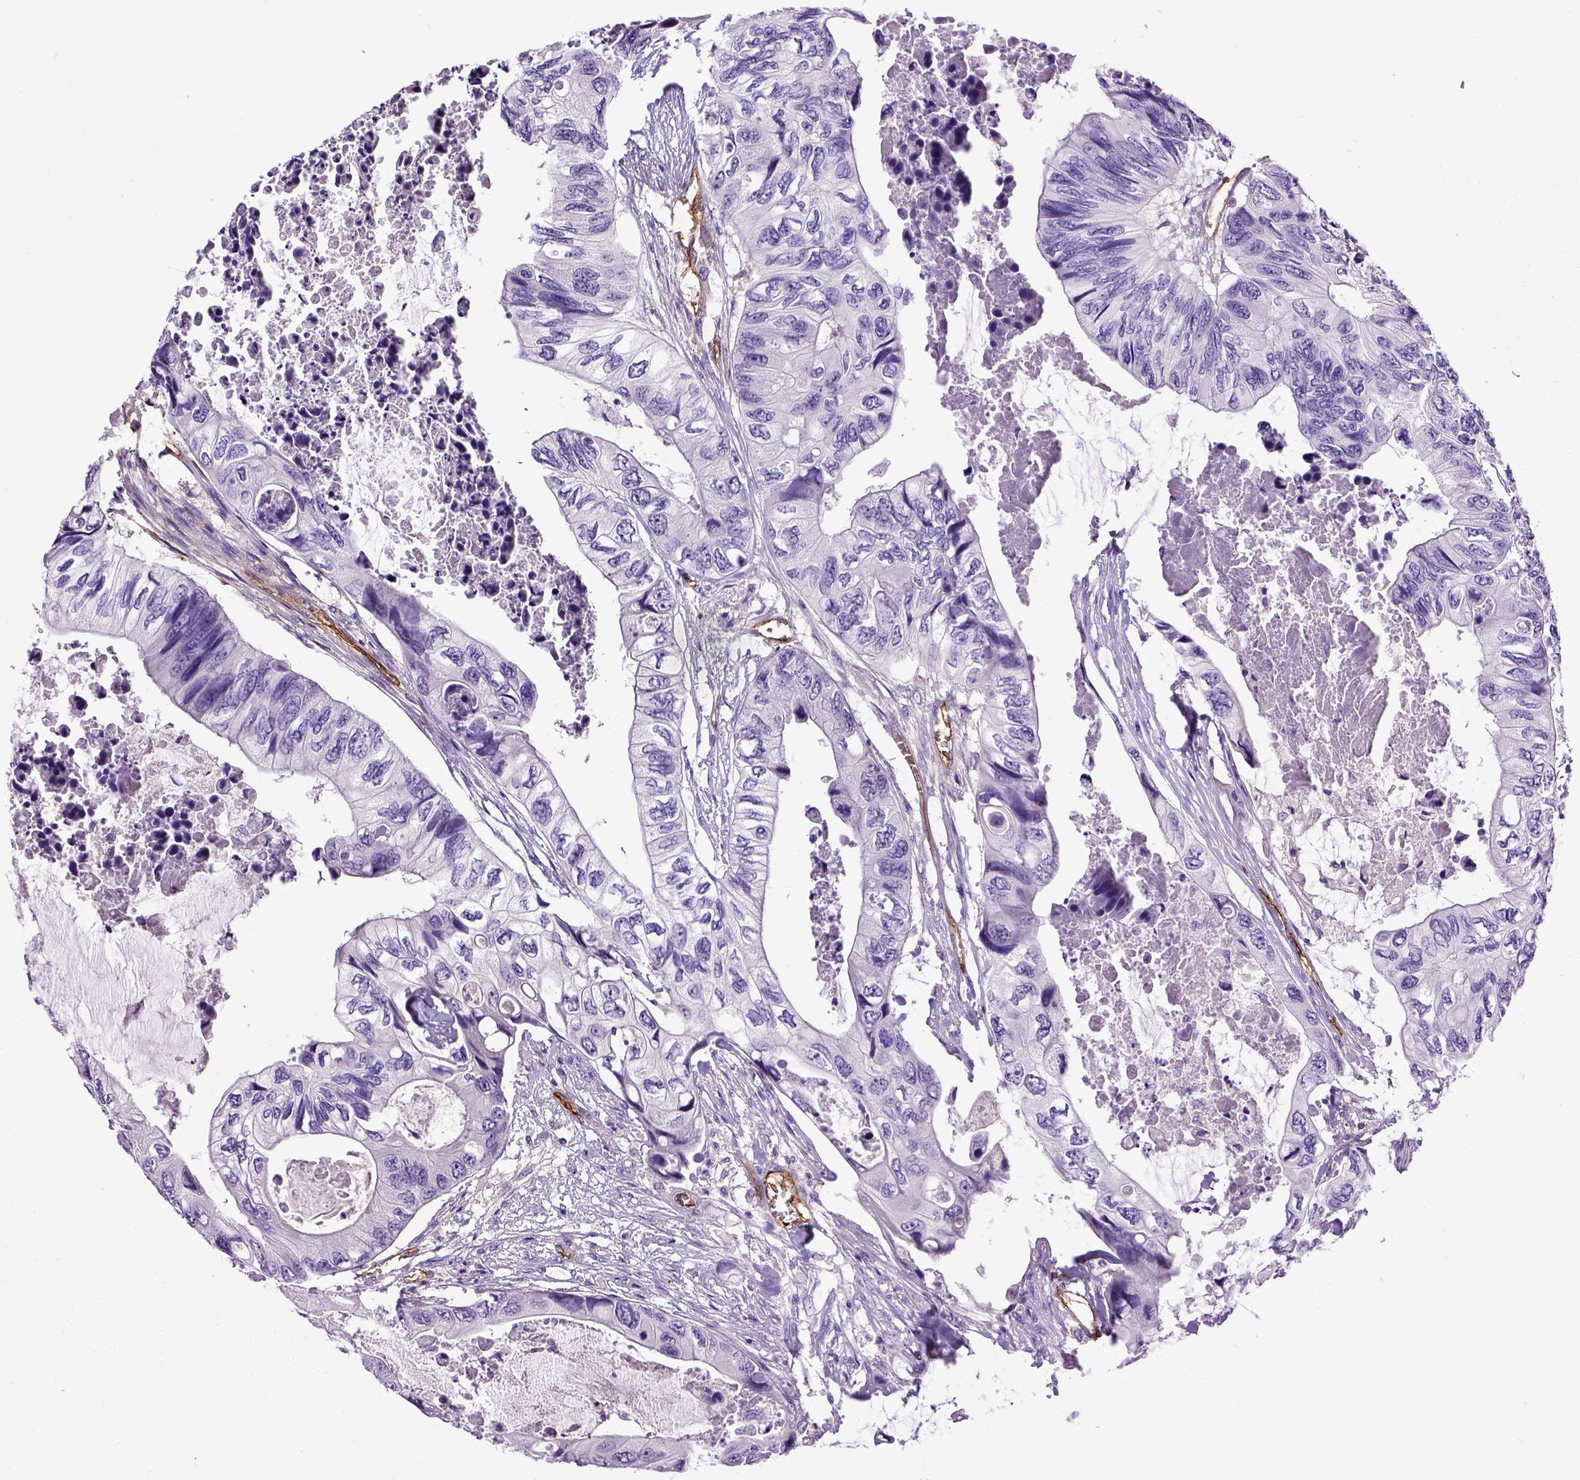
{"staining": {"intensity": "negative", "quantity": "none", "location": "none"}, "tissue": "colorectal cancer", "cell_type": "Tumor cells", "image_type": "cancer", "snomed": [{"axis": "morphology", "description": "Adenocarcinoma, NOS"}, {"axis": "topography", "description": "Rectum"}], "caption": "Immunohistochemistry image of neoplastic tissue: adenocarcinoma (colorectal) stained with DAB demonstrates no significant protein expression in tumor cells.", "gene": "ENG", "patient": {"sex": "male", "age": 63}}